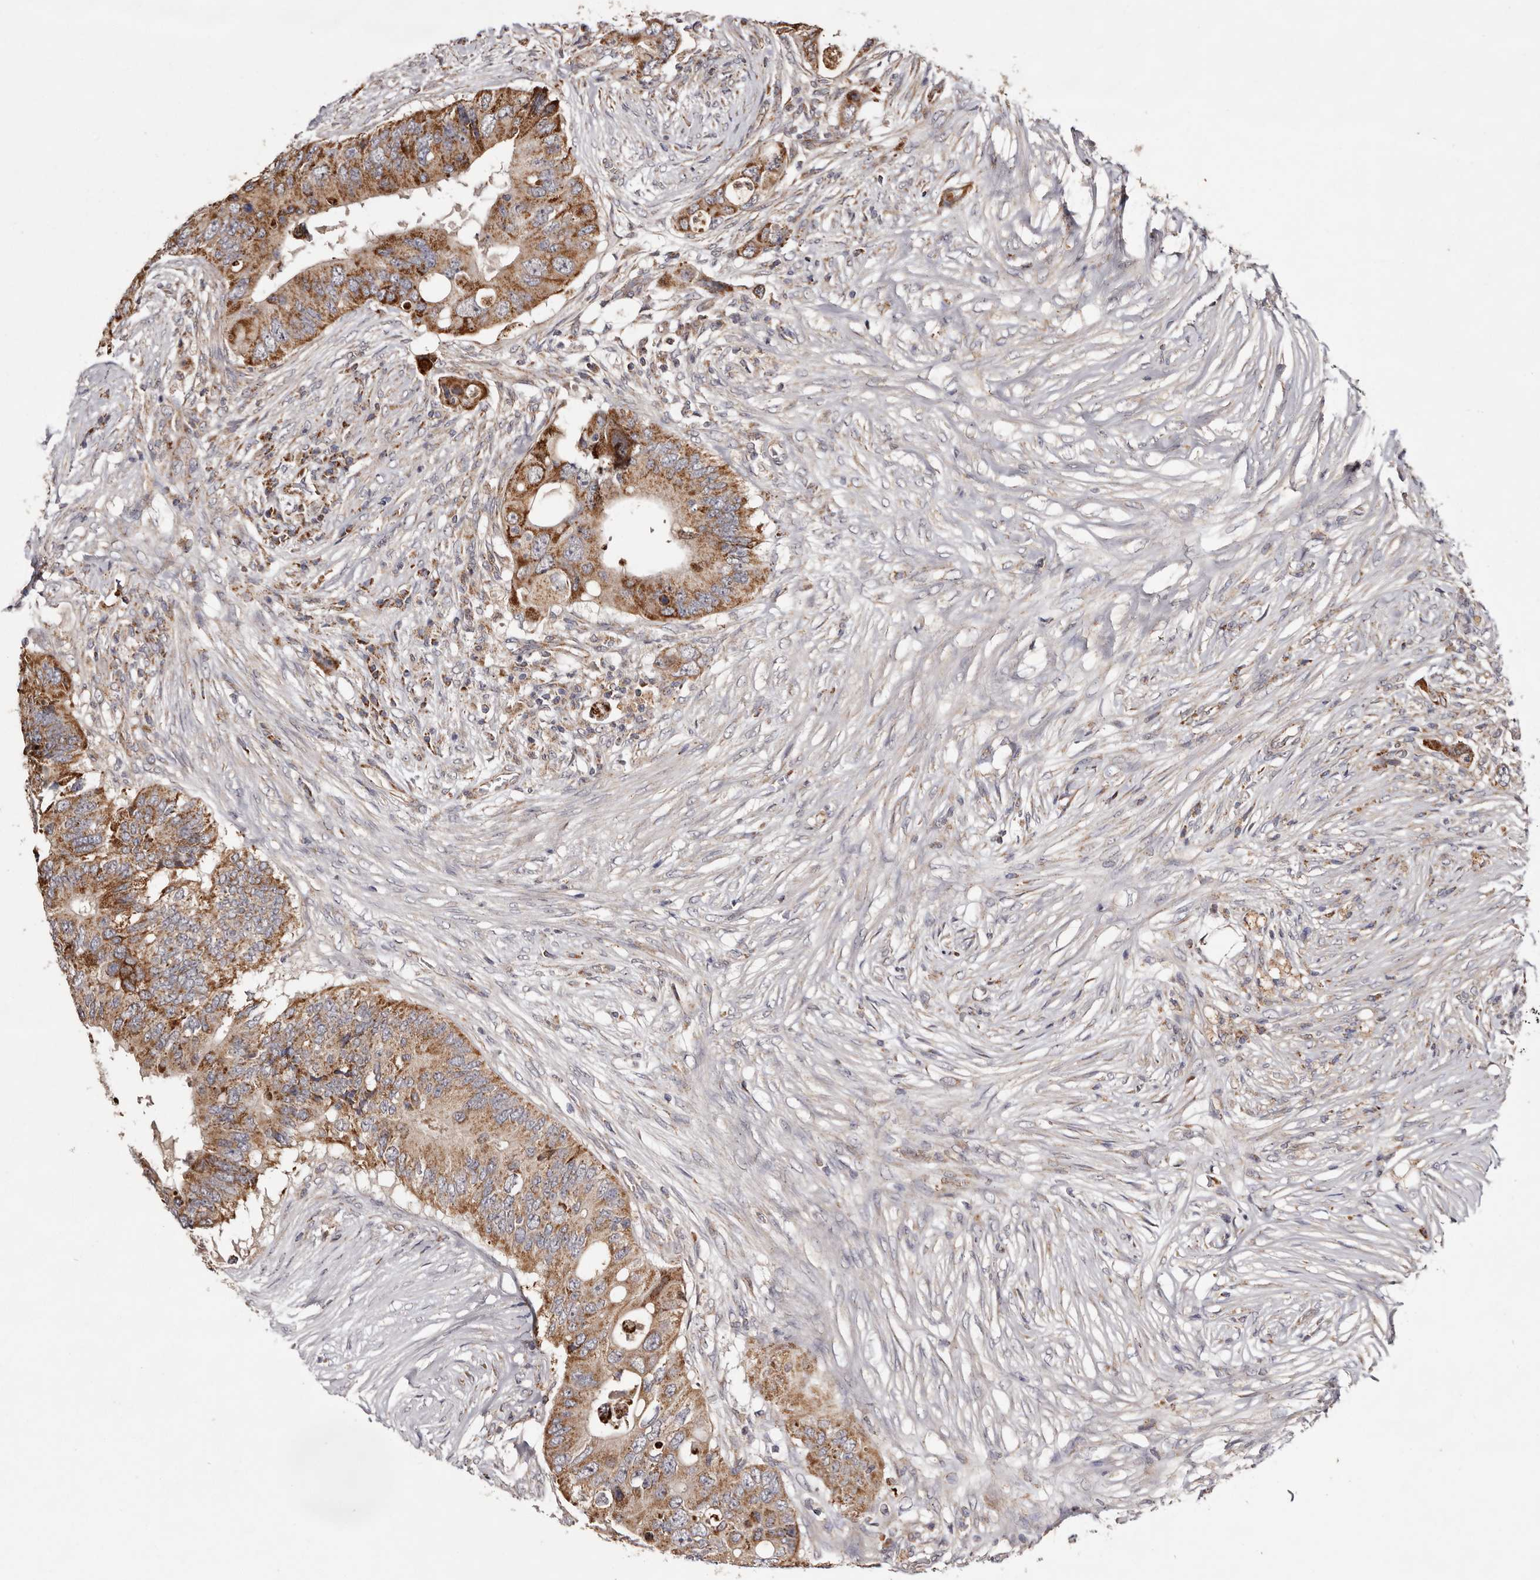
{"staining": {"intensity": "strong", "quantity": ">75%", "location": "cytoplasmic/membranous"}, "tissue": "colorectal cancer", "cell_type": "Tumor cells", "image_type": "cancer", "snomed": [{"axis": "morphology", "description": "Adenocarcinoma, NOS"}, {"axis": "topography", "description": "Colon"}], "caption": "DAB (3,3'-diaminobenzidine) immunohistochemical staining of colorectal cancer (adenocarcinoma) reveals strong cytoplasmic/membranous protein expression in about >75% of tumor cells. (brown staining indicates protein expression, while blue staining denotes nuclei).", "gene": "CPLANE2", "patient": {"sex": "male", "age": 71}}